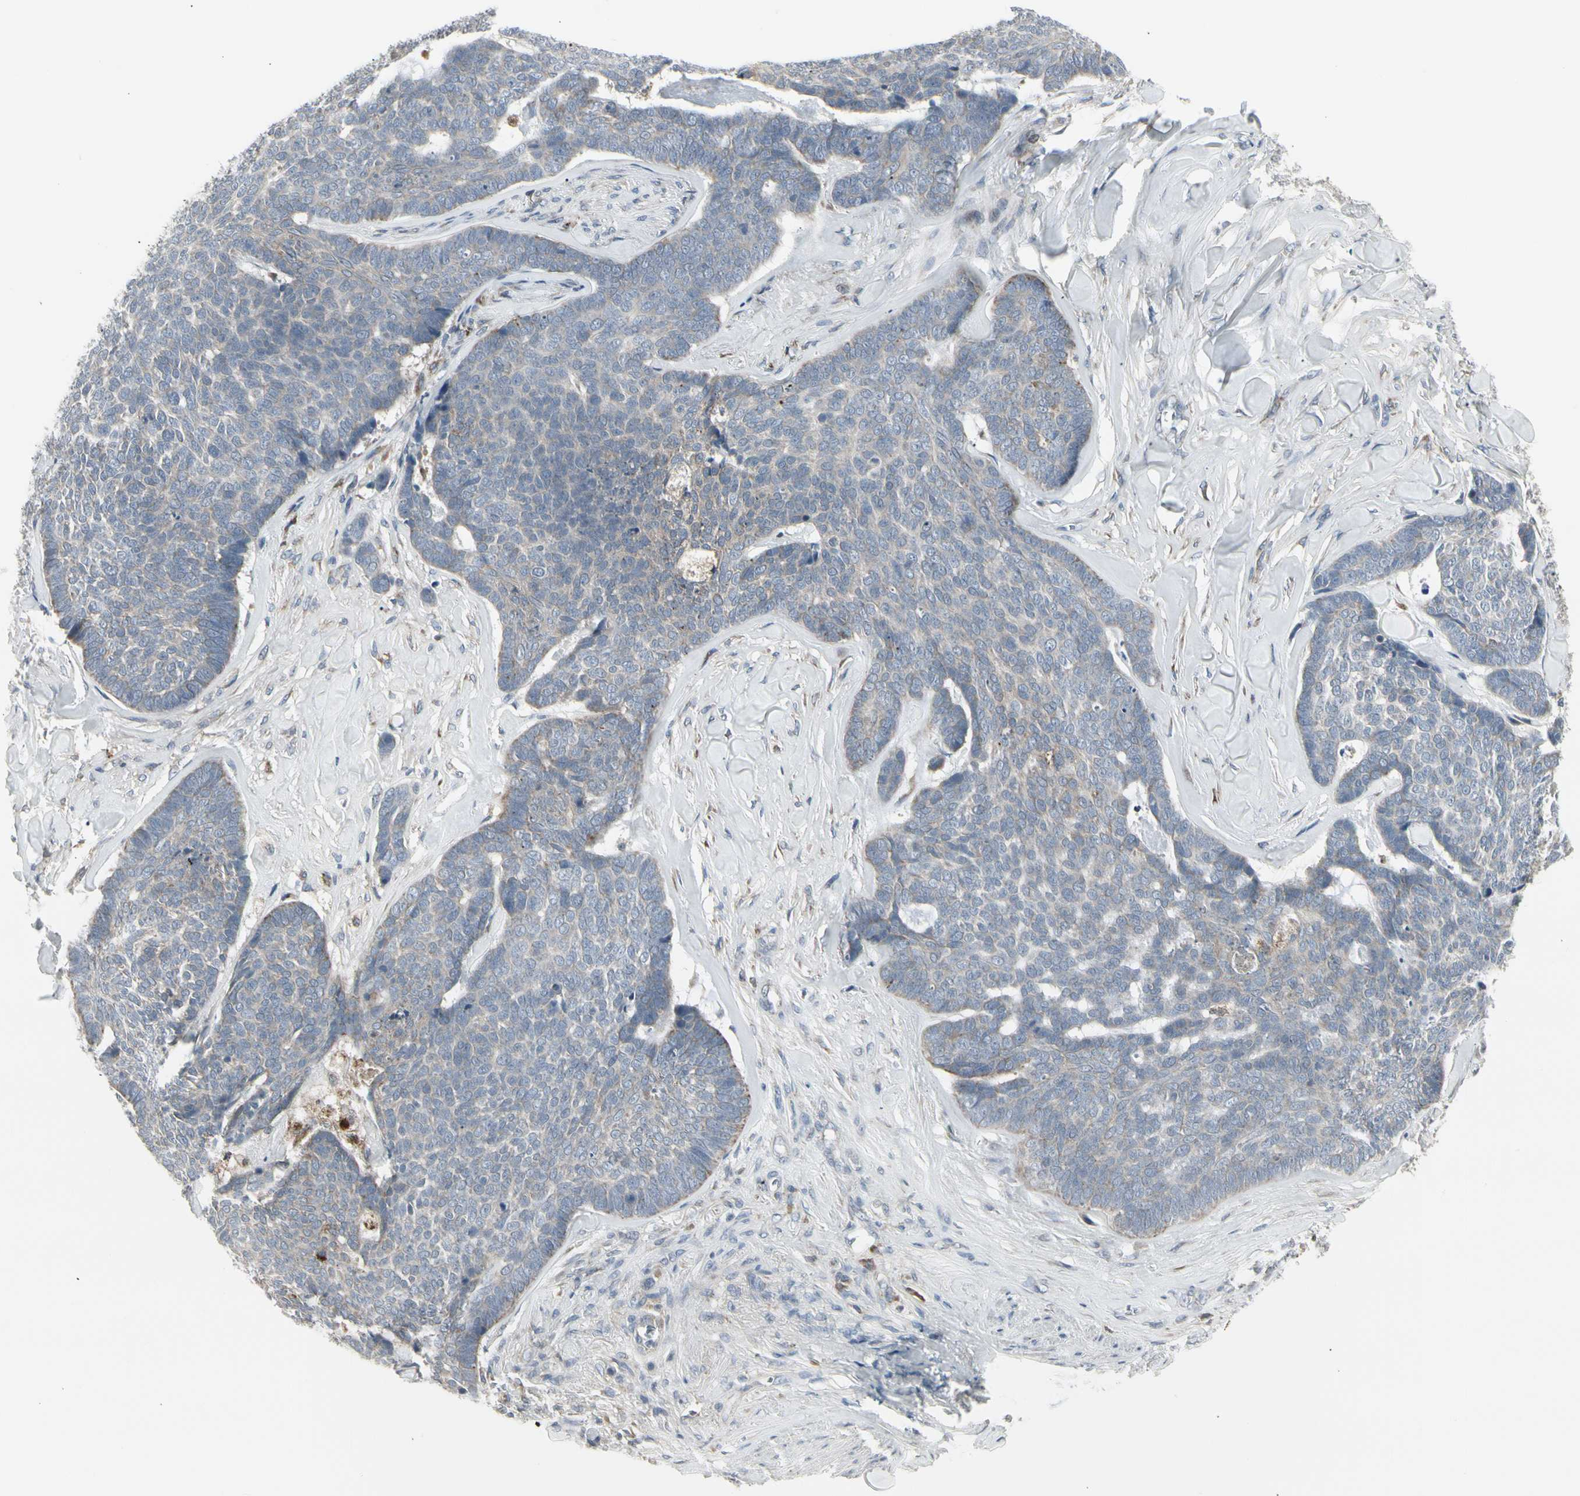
{"staining": {"intensity": "negative", "quantity": "none", "location": "none"}, "tissue": "skin cancer", "cell_type": "Tumor cells", "image_type": "cancer", "snomed": [{"axis": "morphology", "description": "Basal cell carcinoma"}, {"axis": "topography", "description": "Skin"}], "caption": "Immunohistochemical staining of human basal cell carcinoma (skin) shows no significant staining in tumor cells.", "gene": "GRN", "patient": {"sex": "male", "age": 84}}